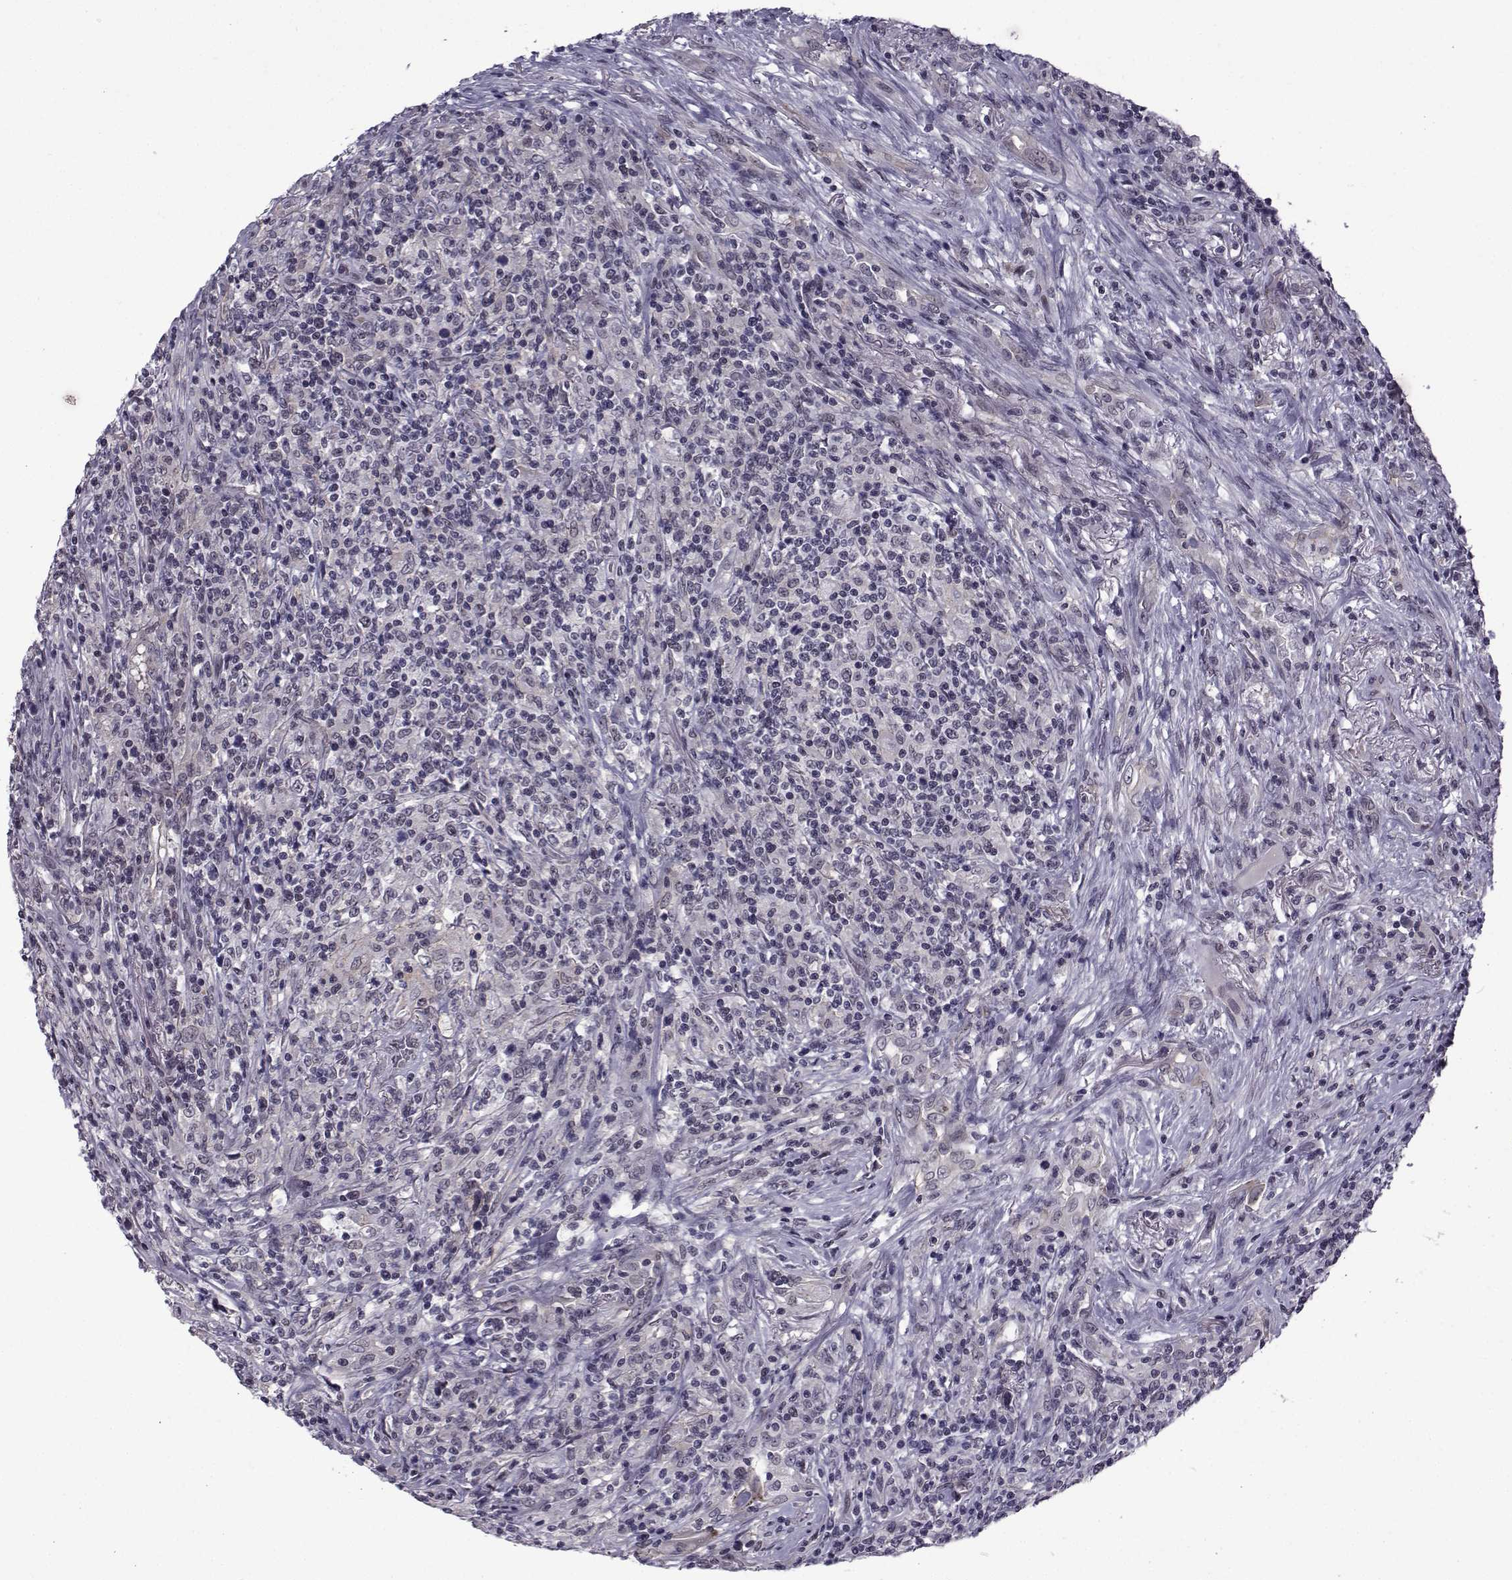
{"staining": {"intensity": "negative", "quantity": "none", "location": "none"}, "tissue": "lymphoma", "cell_type": "Tumor cells", "image_type": "cancer", "snomed": [{"axis": "morphology", "description": "Malignant lymphoma, non-Hodgkin's type, High grade"}, {"axis": "topography", "description": "Lung"}], "caption": "The micrograph exhibits no significant expression in tumor cells of lymphoma. (DAB (3,3'-diaminobenzidine) IHC visualized using brightfield microscopy, high magnification).", "gene": "RBM24", "patient": {"sex": "male", "age": 79}}